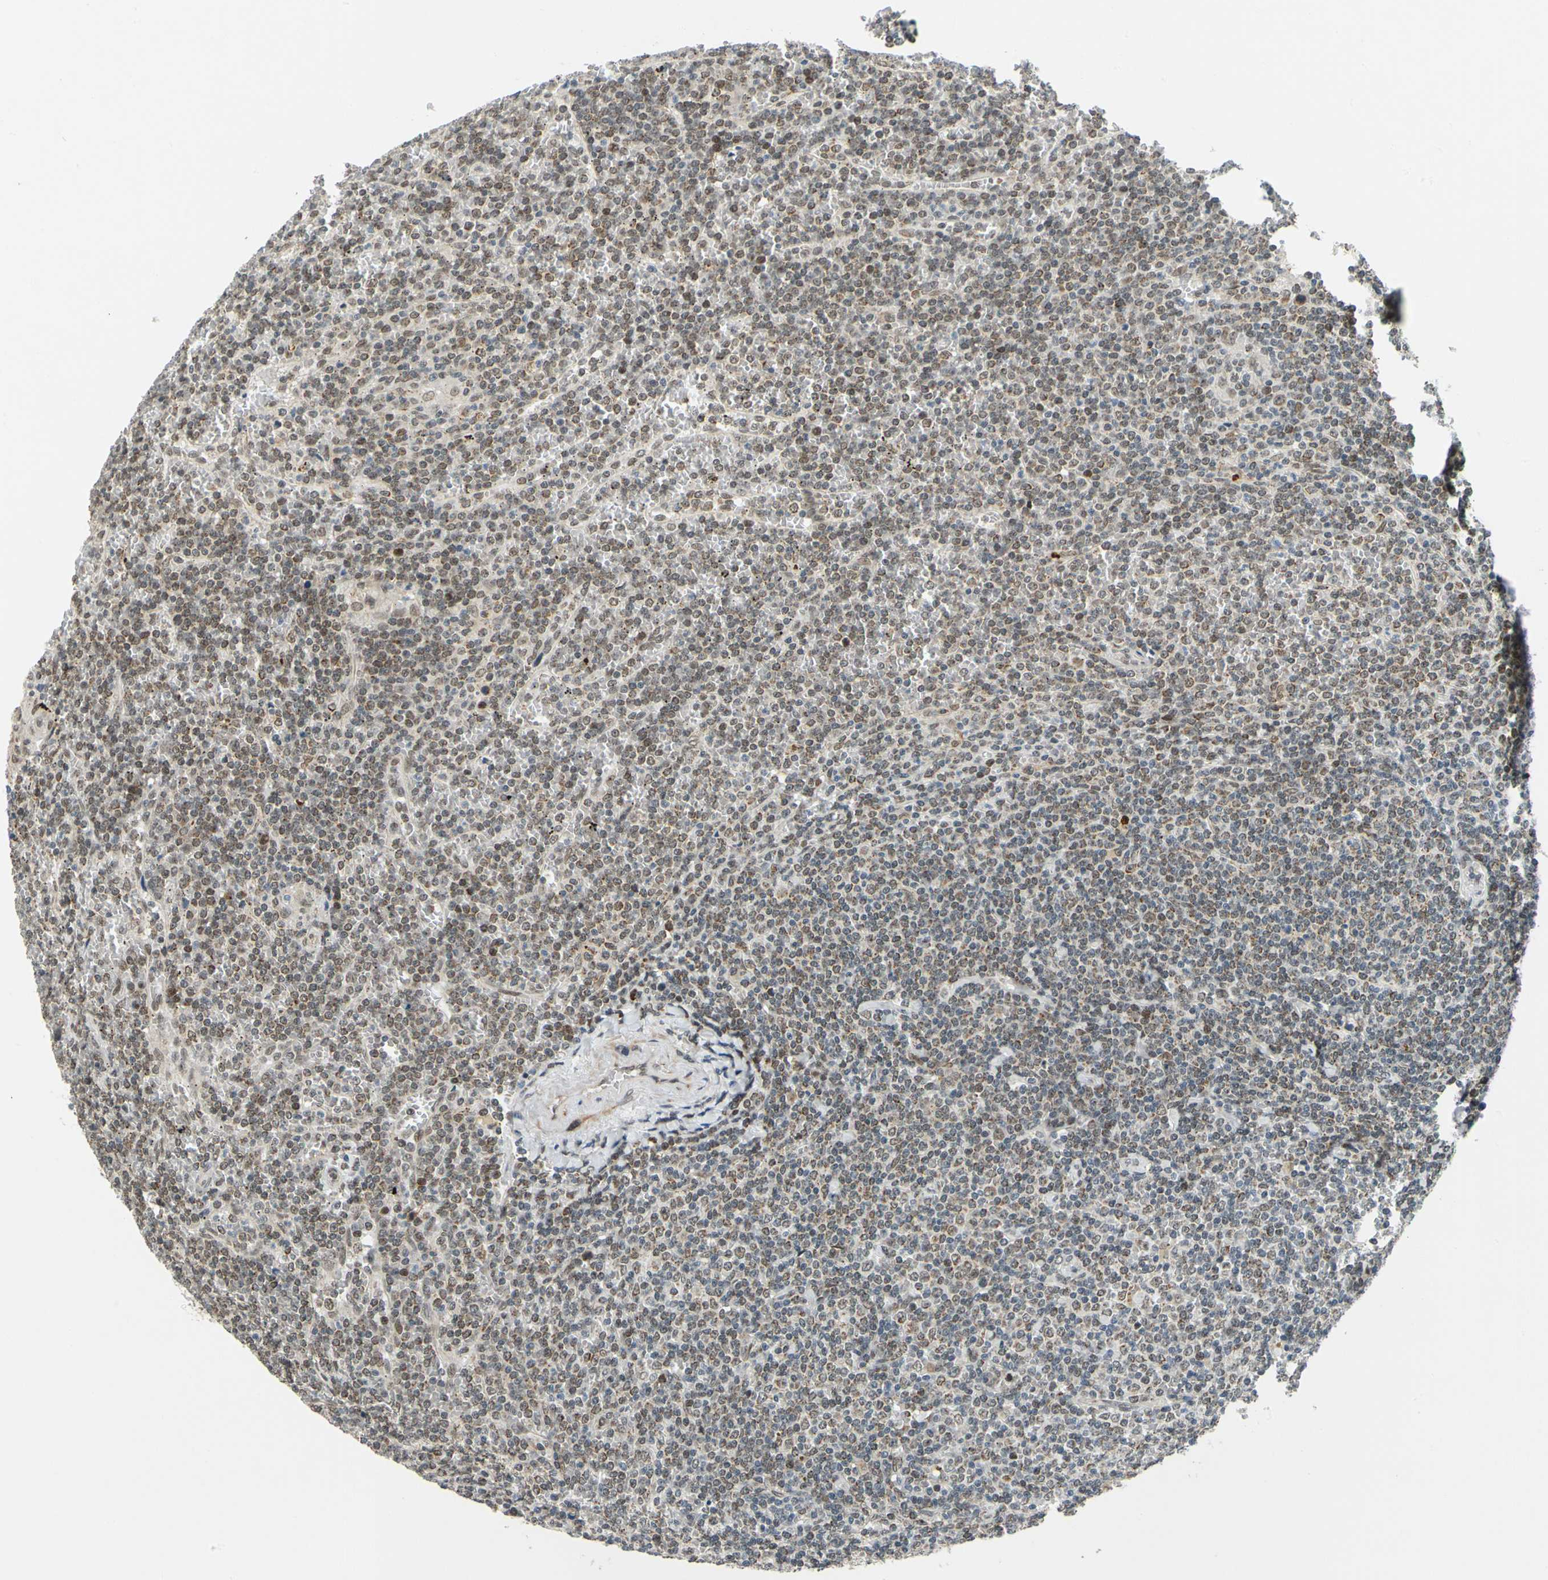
{"staining": {"intensity": "moderate", "quantity": "25%-75%", "location": "cytoplasmic/membranous,nuclear"}, "tissue": "lymphoma", "cell_type": "Tumor cells", "image_type": "cancer", "snomed": [{"axis": "morphology", "description": "Malignant lymphoma, non-Hodgkin's type, Low grade"}, {"axis": "topography", "description": "Spleen"}], "caption": "Human lymphoma stained with a brown dye demonstrates moderate cytoplasmic/membranous and nuclear positive positivity in about 25%-75% of tumor cells.", "gene": "POGZ", "patient": {"sex": "female", "age": 19}}